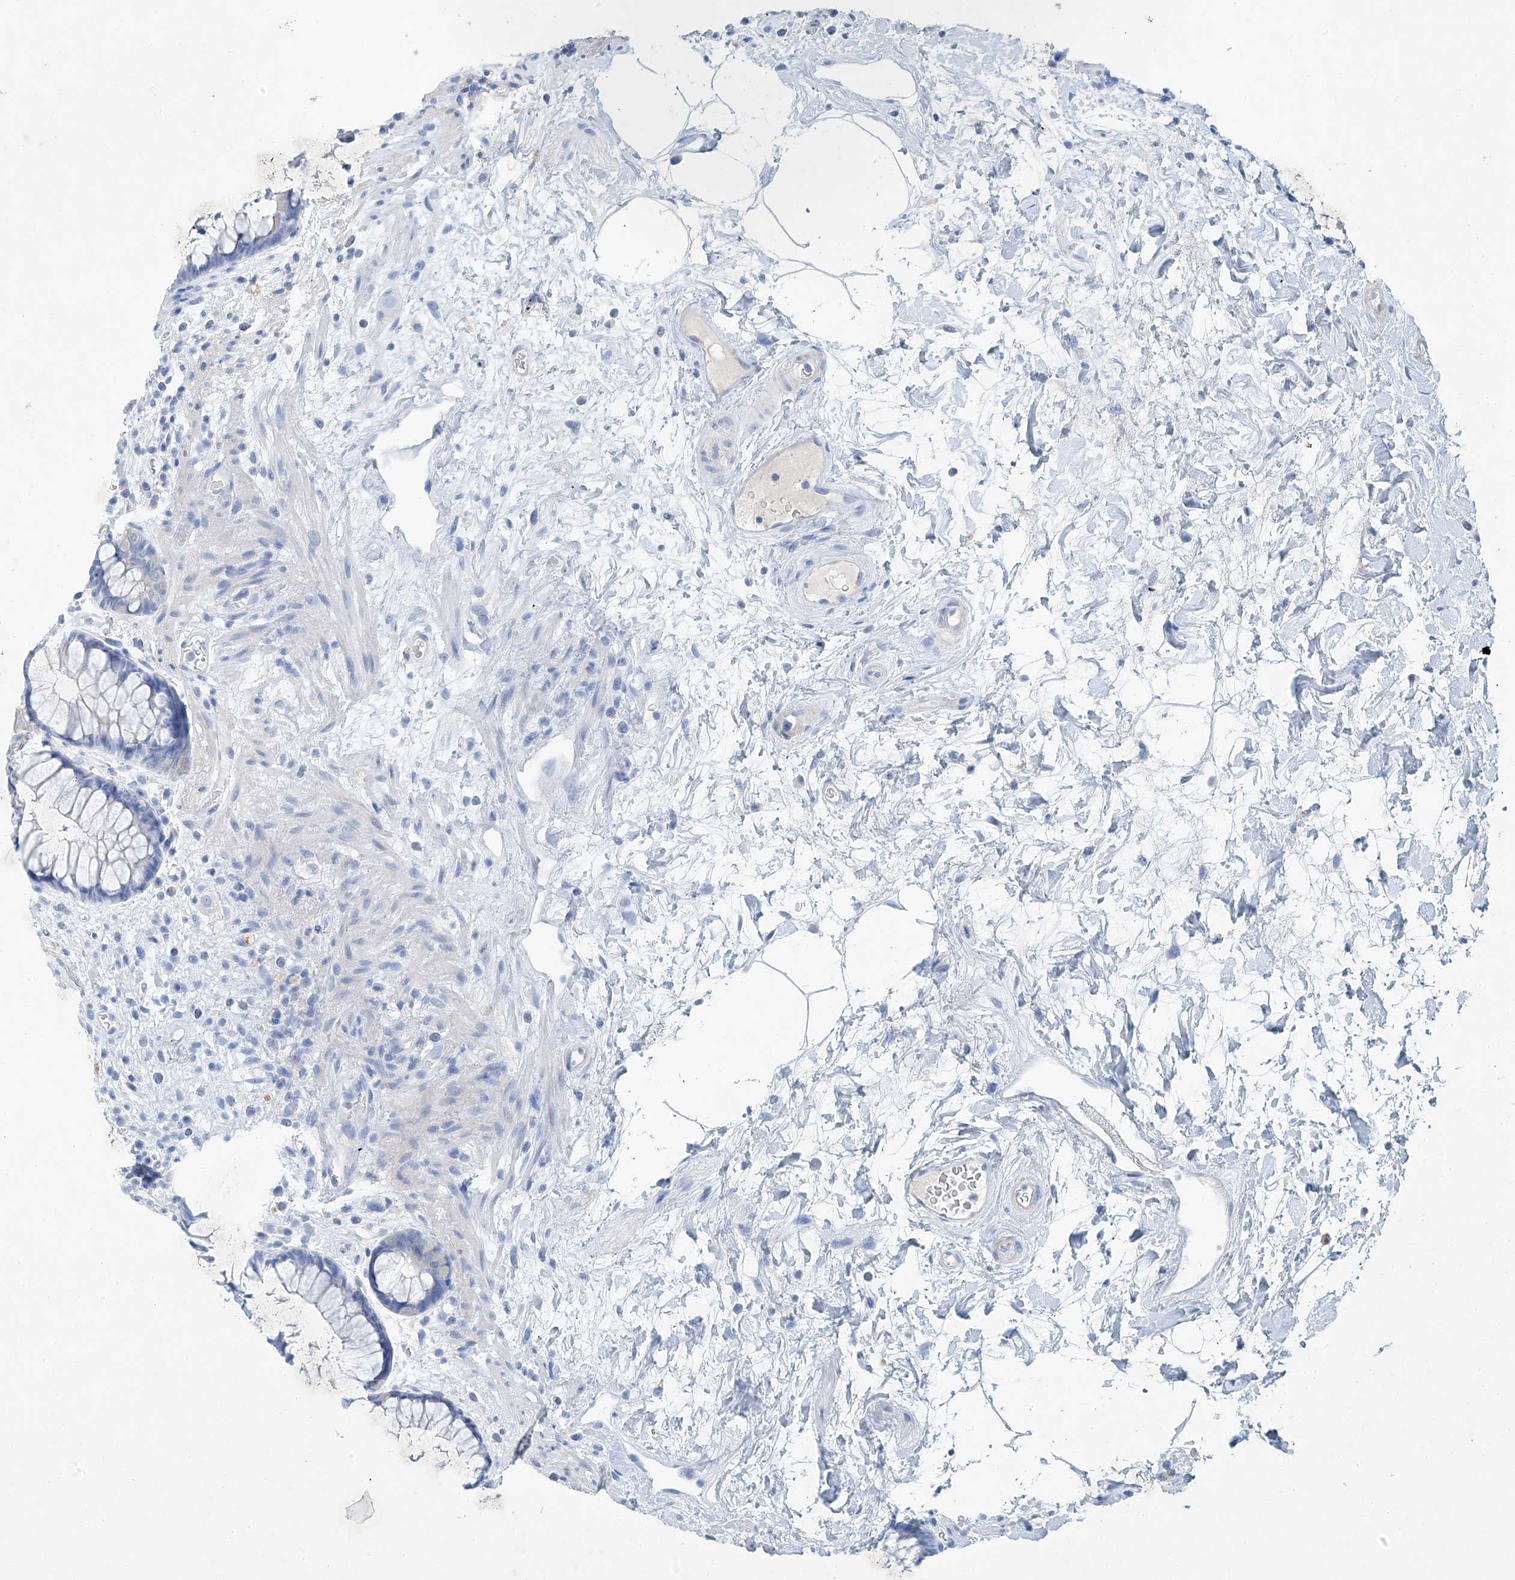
{"staining": {"intensity": "negative", "quantity": "none", "location": "none"}, "tissue": "rectum", "cell_type": "Glandular cells", "image_type": "normal", "snomed": [{"axis": "morphology", "description": "Normal tissue, NOS"}, {"axis": "topography", "description": "Rectum"}], "caption": "An IHC histopathology image of unremarkable rectum is shown. There is no staining in glandular cells of rectum. (DAB (3,3'-diaminobenzidine) IHC with hematoxylin counter stain).", "gene": "C1orf87", "patient": {"sex": "male", "age": 51}}